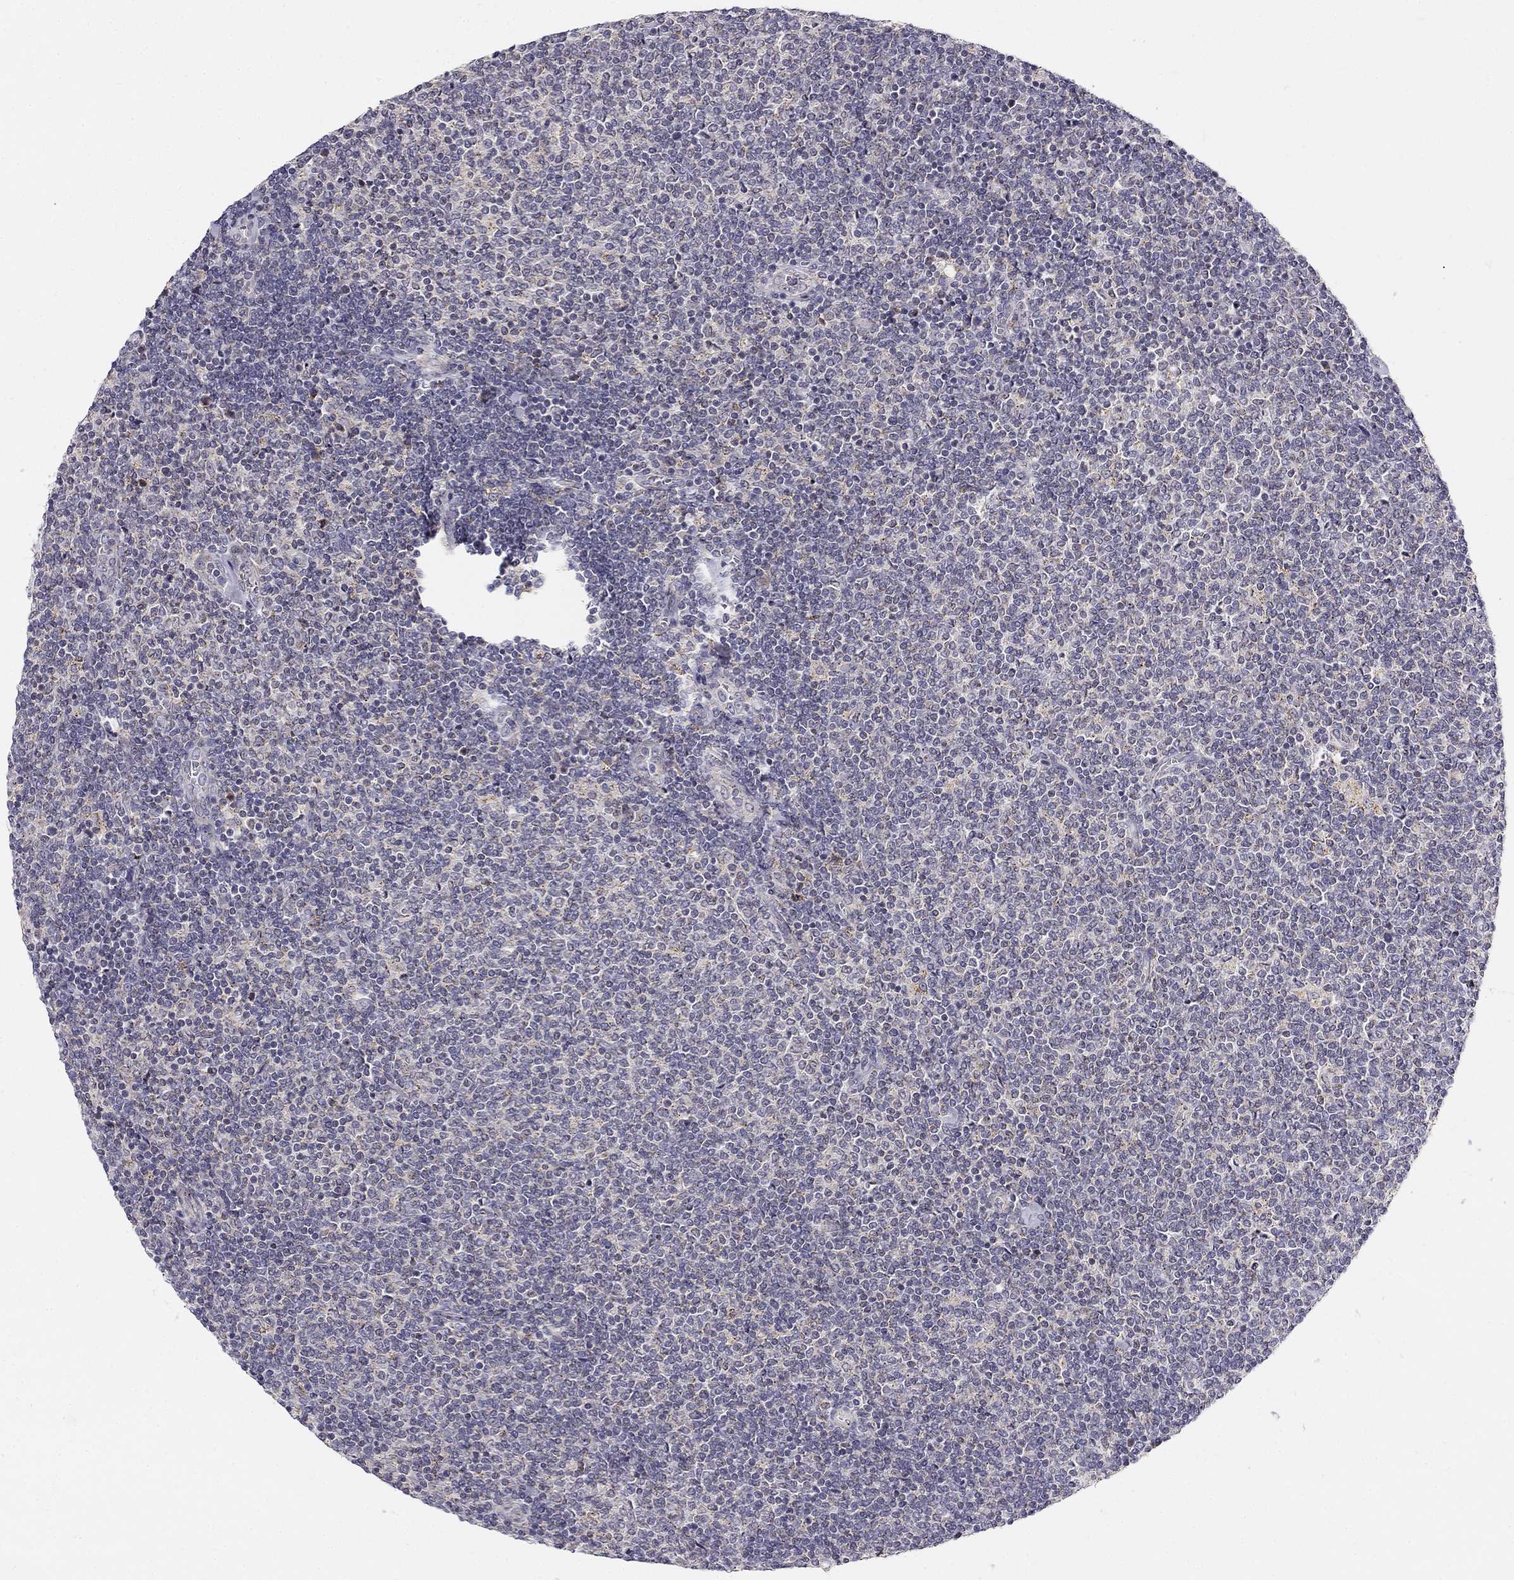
{"staining": {"intensity": "negative", "quantity": "none", "location": "none"}, "tissue": "lymphoma", "cell_type": "Tumor cells", "image_type": "cancer", "snomed": [{"axis": "morphology", "description": "Malignant lymphoma, non-Hodgkin's type, Low grade"}, {"axis": "topography", "description": "Lymph node"}], "caption": "Low-grade malignant lymphoma, non-Hodgkin's type was stained to show a protein in brown. There is no significant staining in tumor cells.", "gene": "CNR1", "patient": {"sex": "male", "age": 52}}